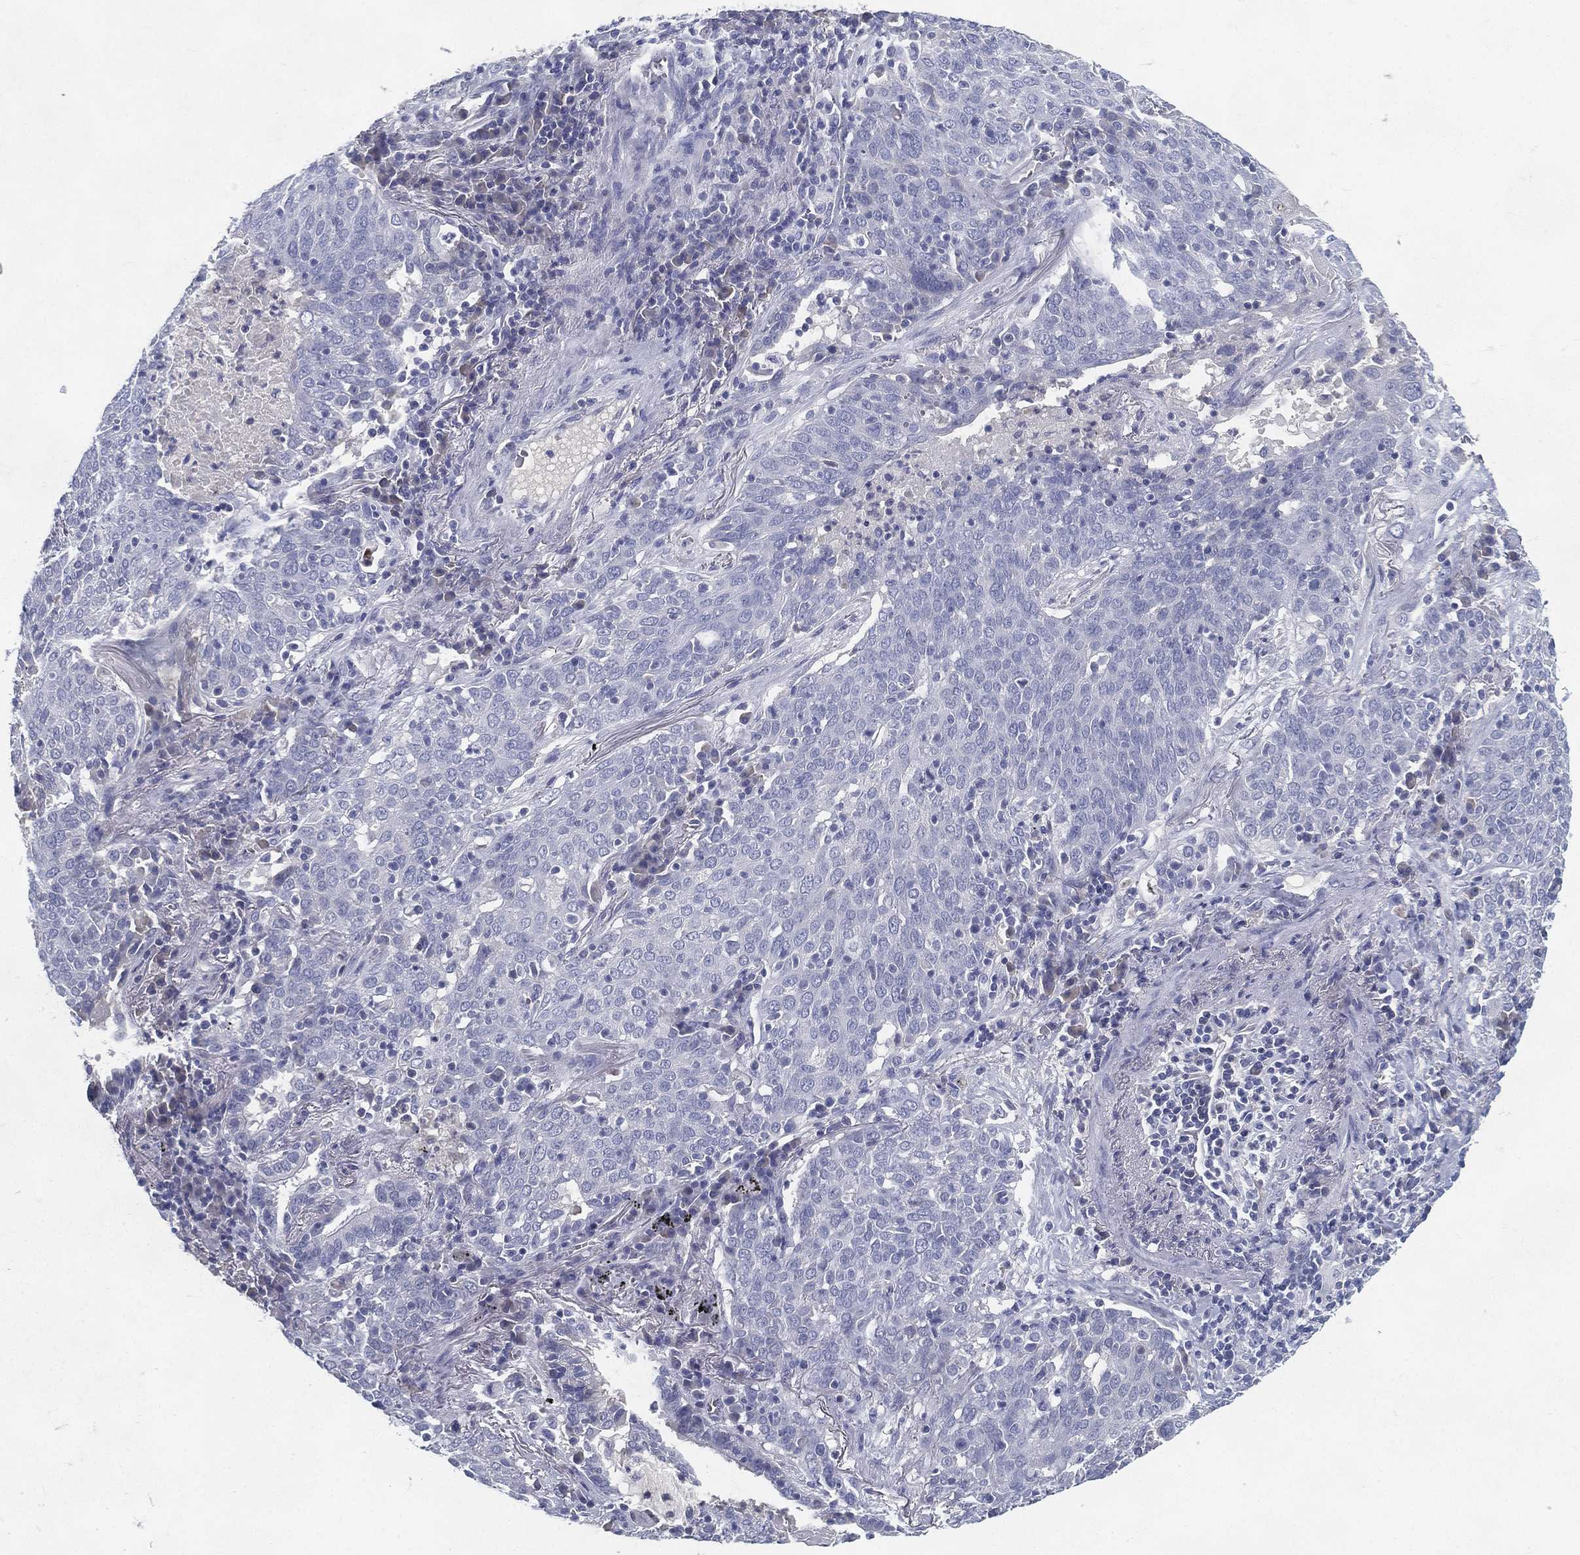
{"staining": {"intensity": "negative", "quantity": "none", "location": "none"}, "tissue": "lung cancer", "cell_type": "Tumor cells", "image_type": "cancer", "snomed": [{"axis": "morphology", "description": "Squamous cell carcinoma, NOS"}, {"axis": "topography", "description": "Lung"}], "caption": "Protein analysis of lung cancer (squamous cell carcinoma) reveals no significant staining in tumor cells.", "gene": "RGS13", "patient": {"sex": "male", "age": 82}}